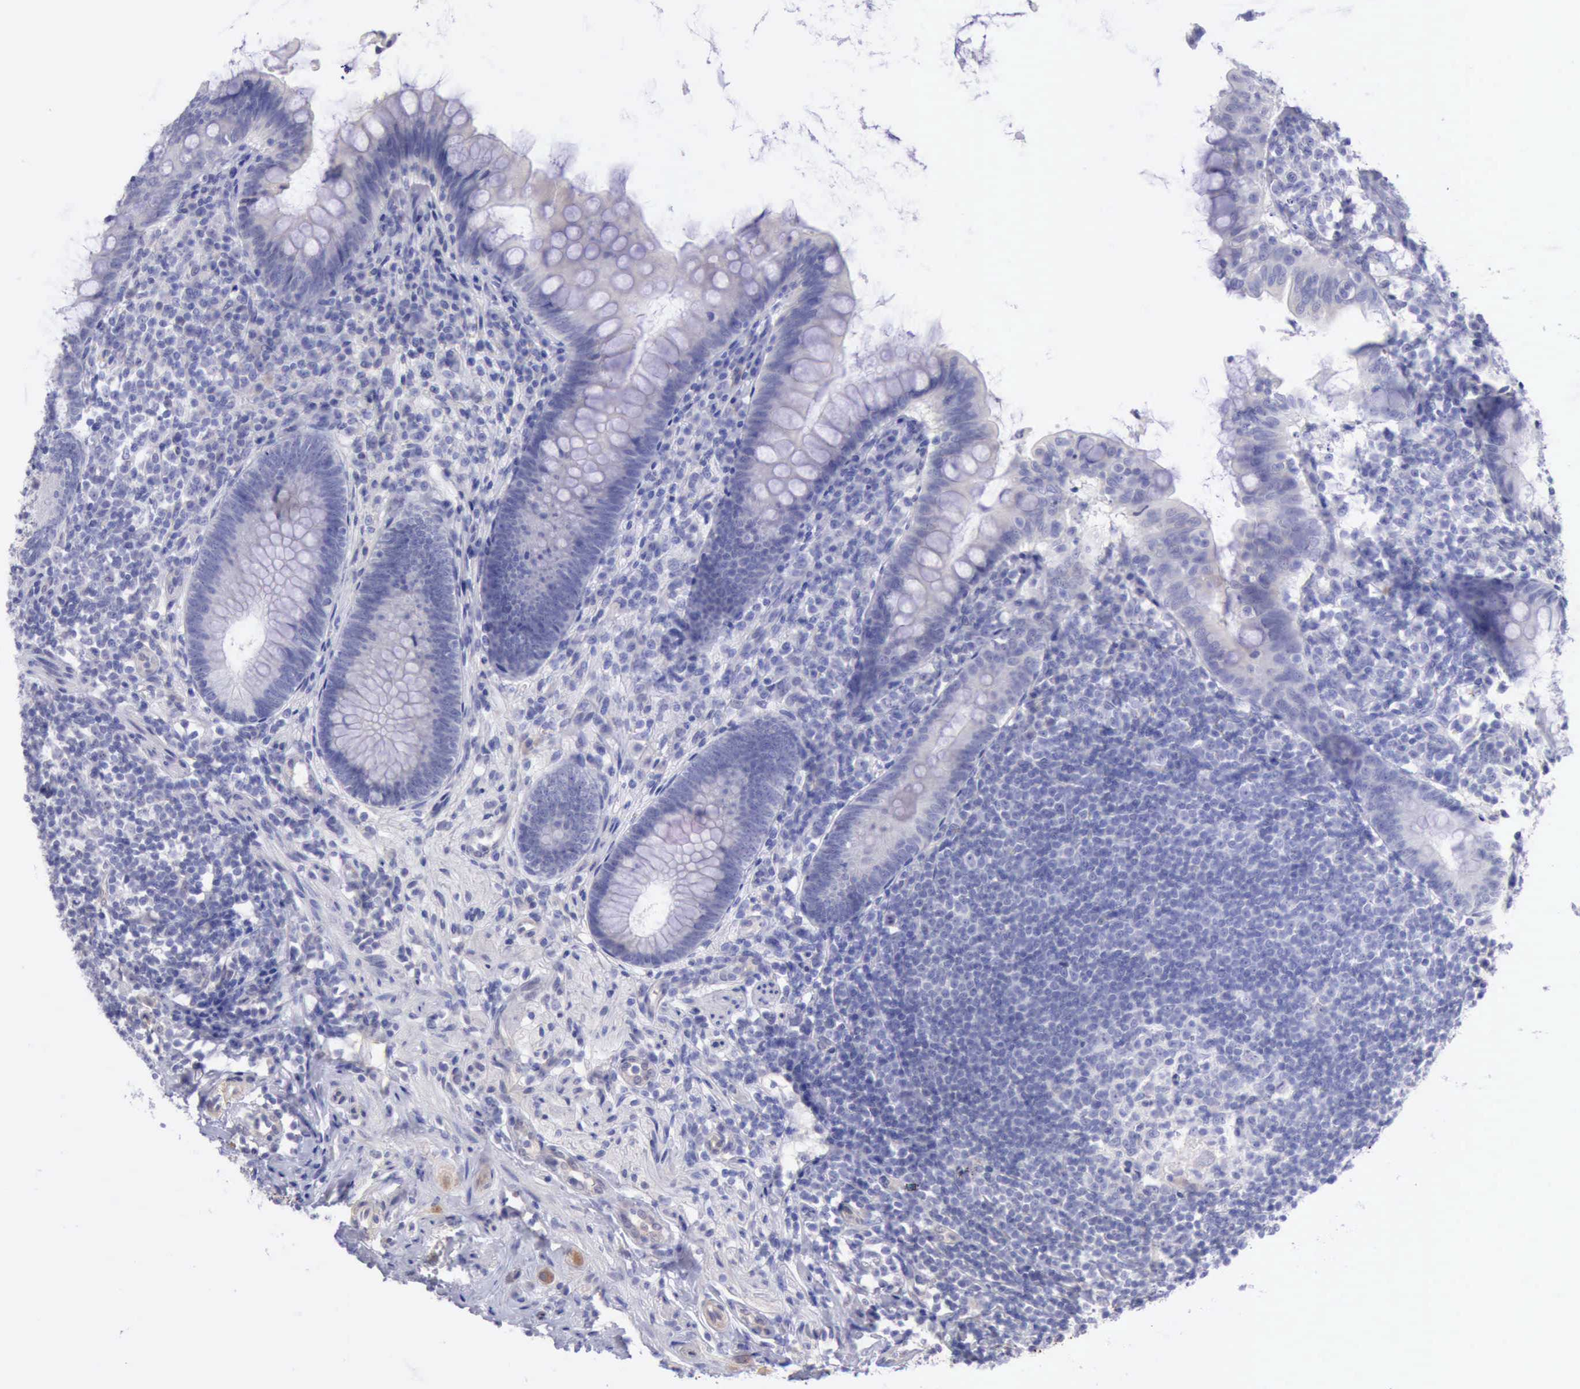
{"staining": {"intensity": "negative", "quantity": "none", "location": "none"}, "tissue": "appendix", "cell_type": "Glandular cells", "image_type": "normal", "snomed": [{"axis": "morphology", "description": "Normal tissue, NOS"}, {"axis": "topography", "description": "Appendix"}], "caption": "This is a histopathology image of immunohistochemistry (IHC) staining of benign appendix, which shows no expression in glandular cells. The staining is performed using DAB (3,3'-diaminobenzidine) brown chromogen with nuclei counter-stained in using hematoxylin.", "gene": "DNAJB7", "patient": {"sex": "female", "age": 66}}